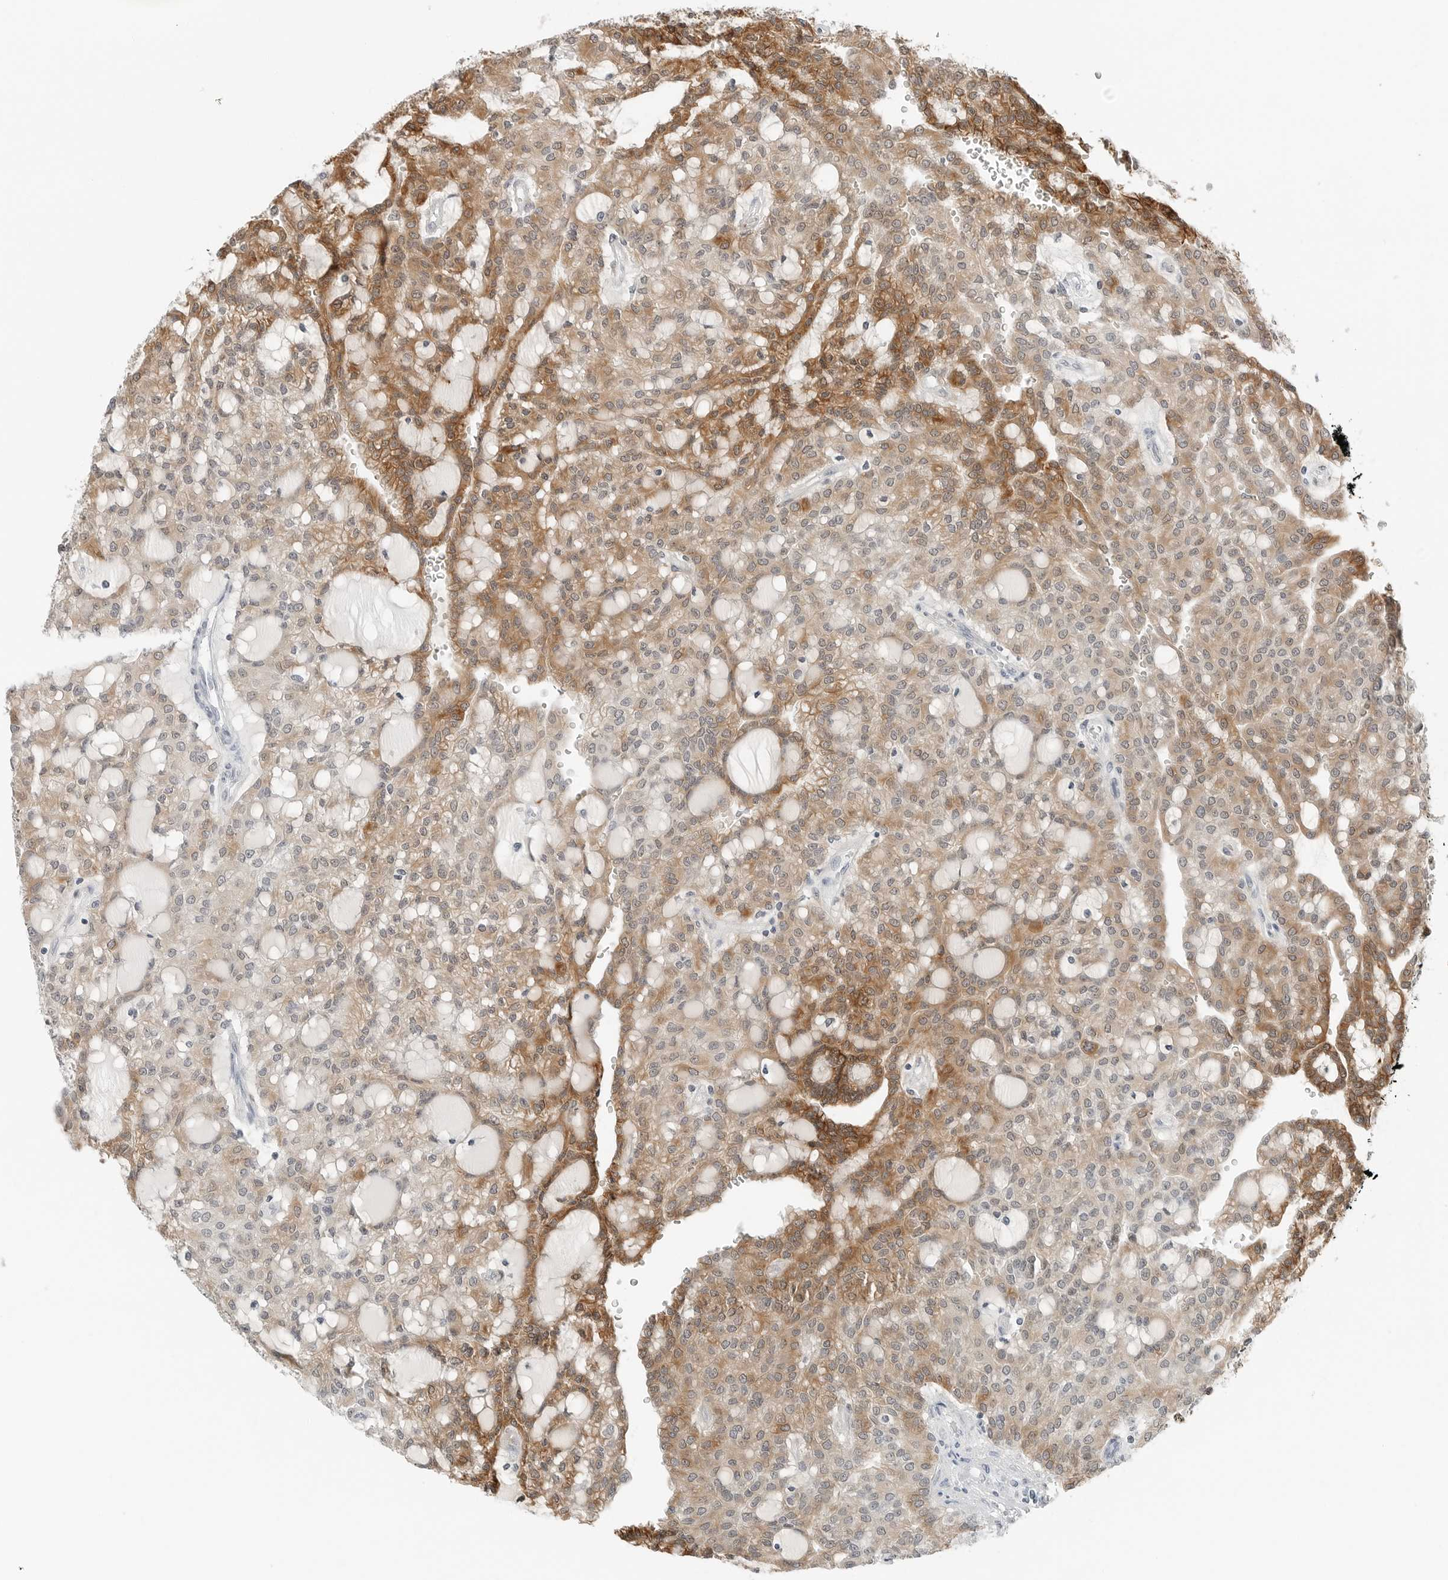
{"staining": {"intensity": "moderate", "quantity": ">75%", "location": "cytoplasmic/membranous"}, "tissue": "renal cancer", "cell_type": "Tumor cells", "image_type": "cancer", "snomed": [{"axis": "morphology", "description": "Adenocarcinoma, NOS"}, {"axis": "topography", "description": "Kidney"}], "caption": "High-power microscopy captured an immunohistochemistry (IHC) micrograph of adenocarcinoma (renal), revealing moderate cytoplasmic/membranous staining in about >75% of tumor cells.", "gene": "P4HA2", "patient": {"sex": "male", "age": 63}}